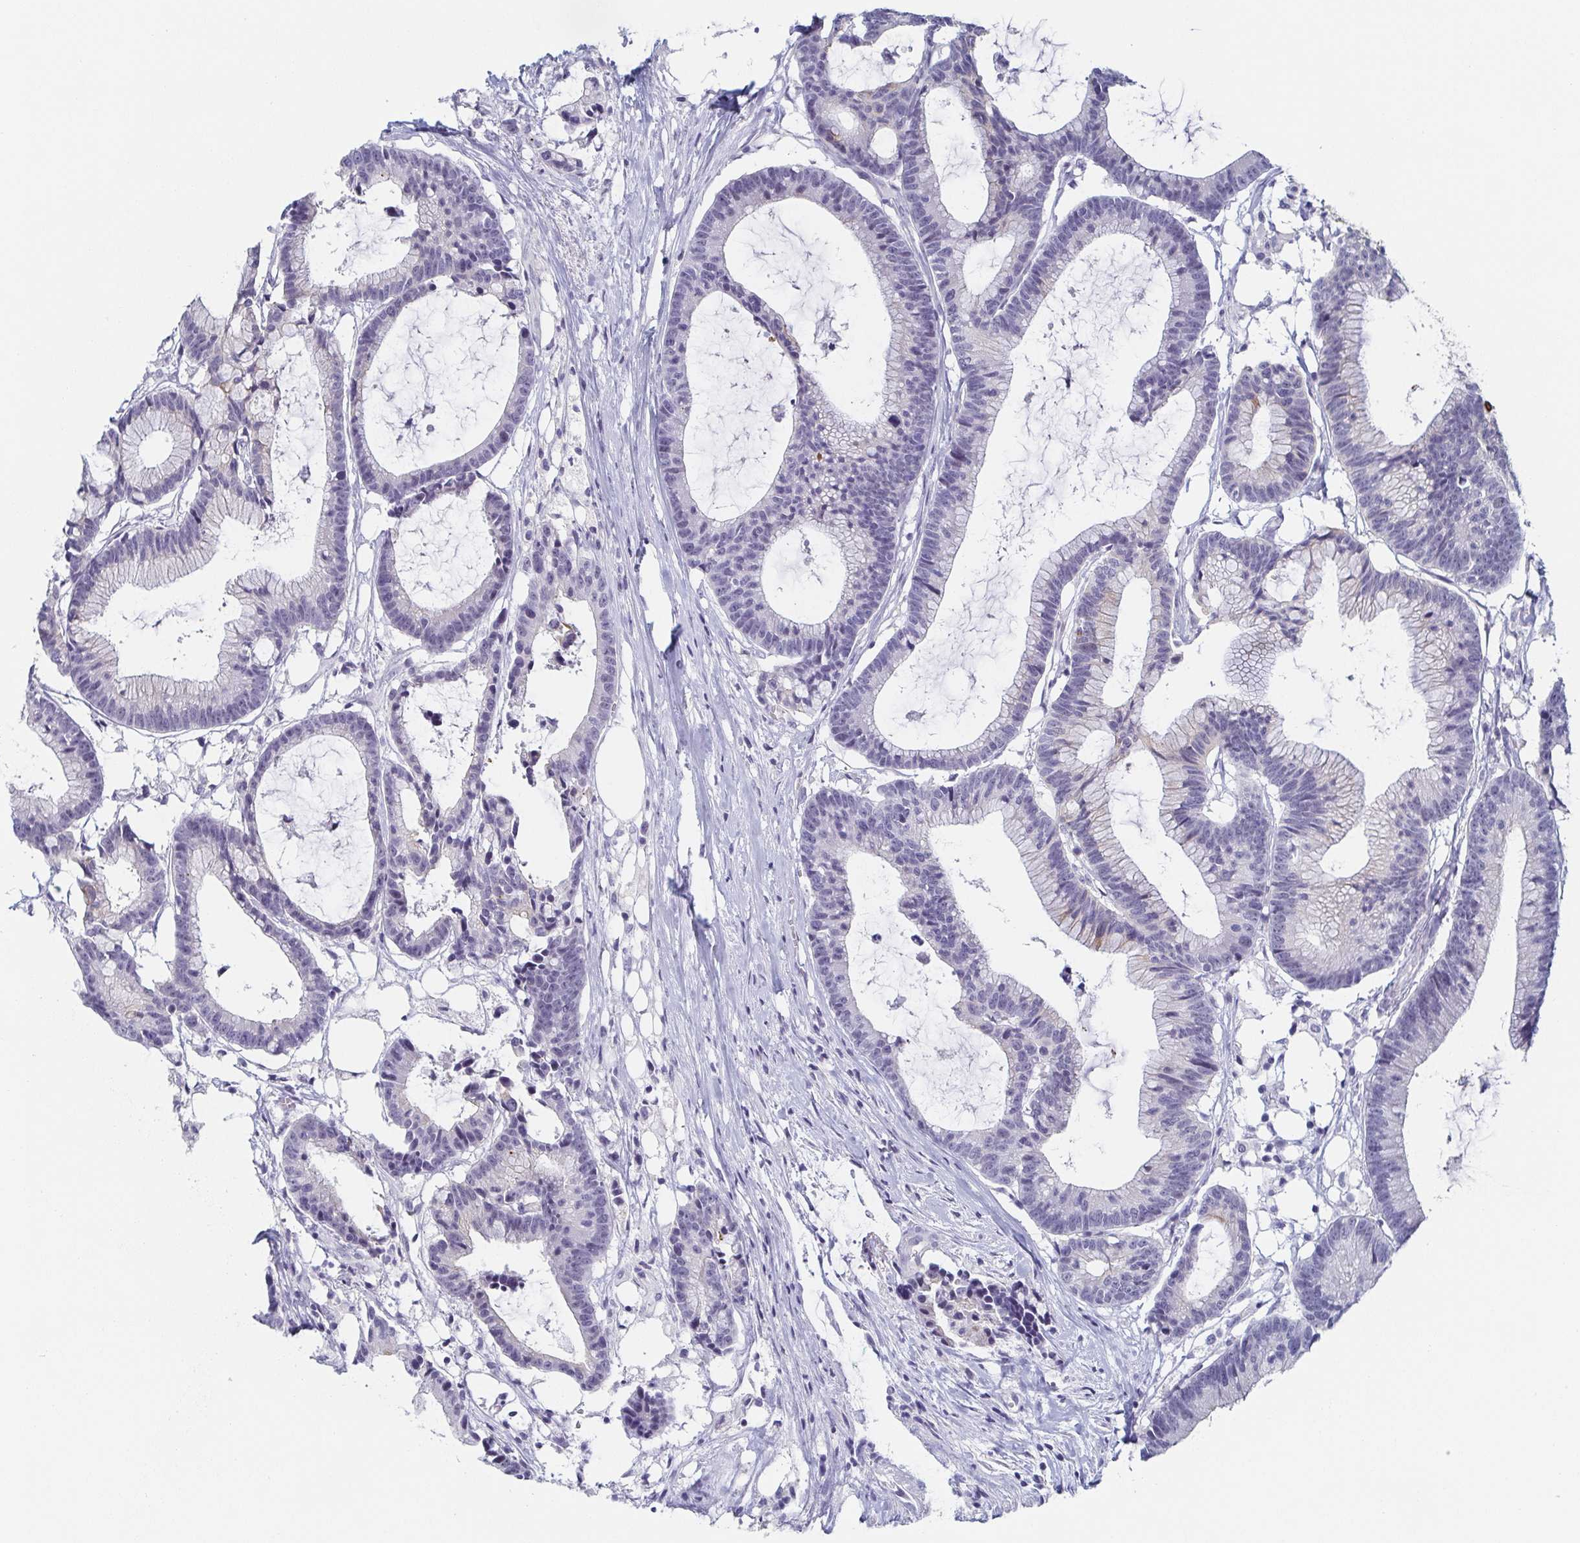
{"staining": {"intensity": "negative", "quantity": "none", "location": "none"}, "tissue": "colorectal cancer", "cell_type": "Tumor cells", "image_type": "cancer", "snomed": [{"axis": "morphology", "description": "Adenocarcinoma, NOS"}, {"axis": "topography", "description": "Colon"}], "caption": "IHC photomicrograph of neoplastic tissue: colorectal cancer stained with DAB (3,3'-diaminobenzidine) demonstrates no significant protein expression in tumor cells.", "gene": "RHOV", "patient": {"sex": "female", "age": 78}}